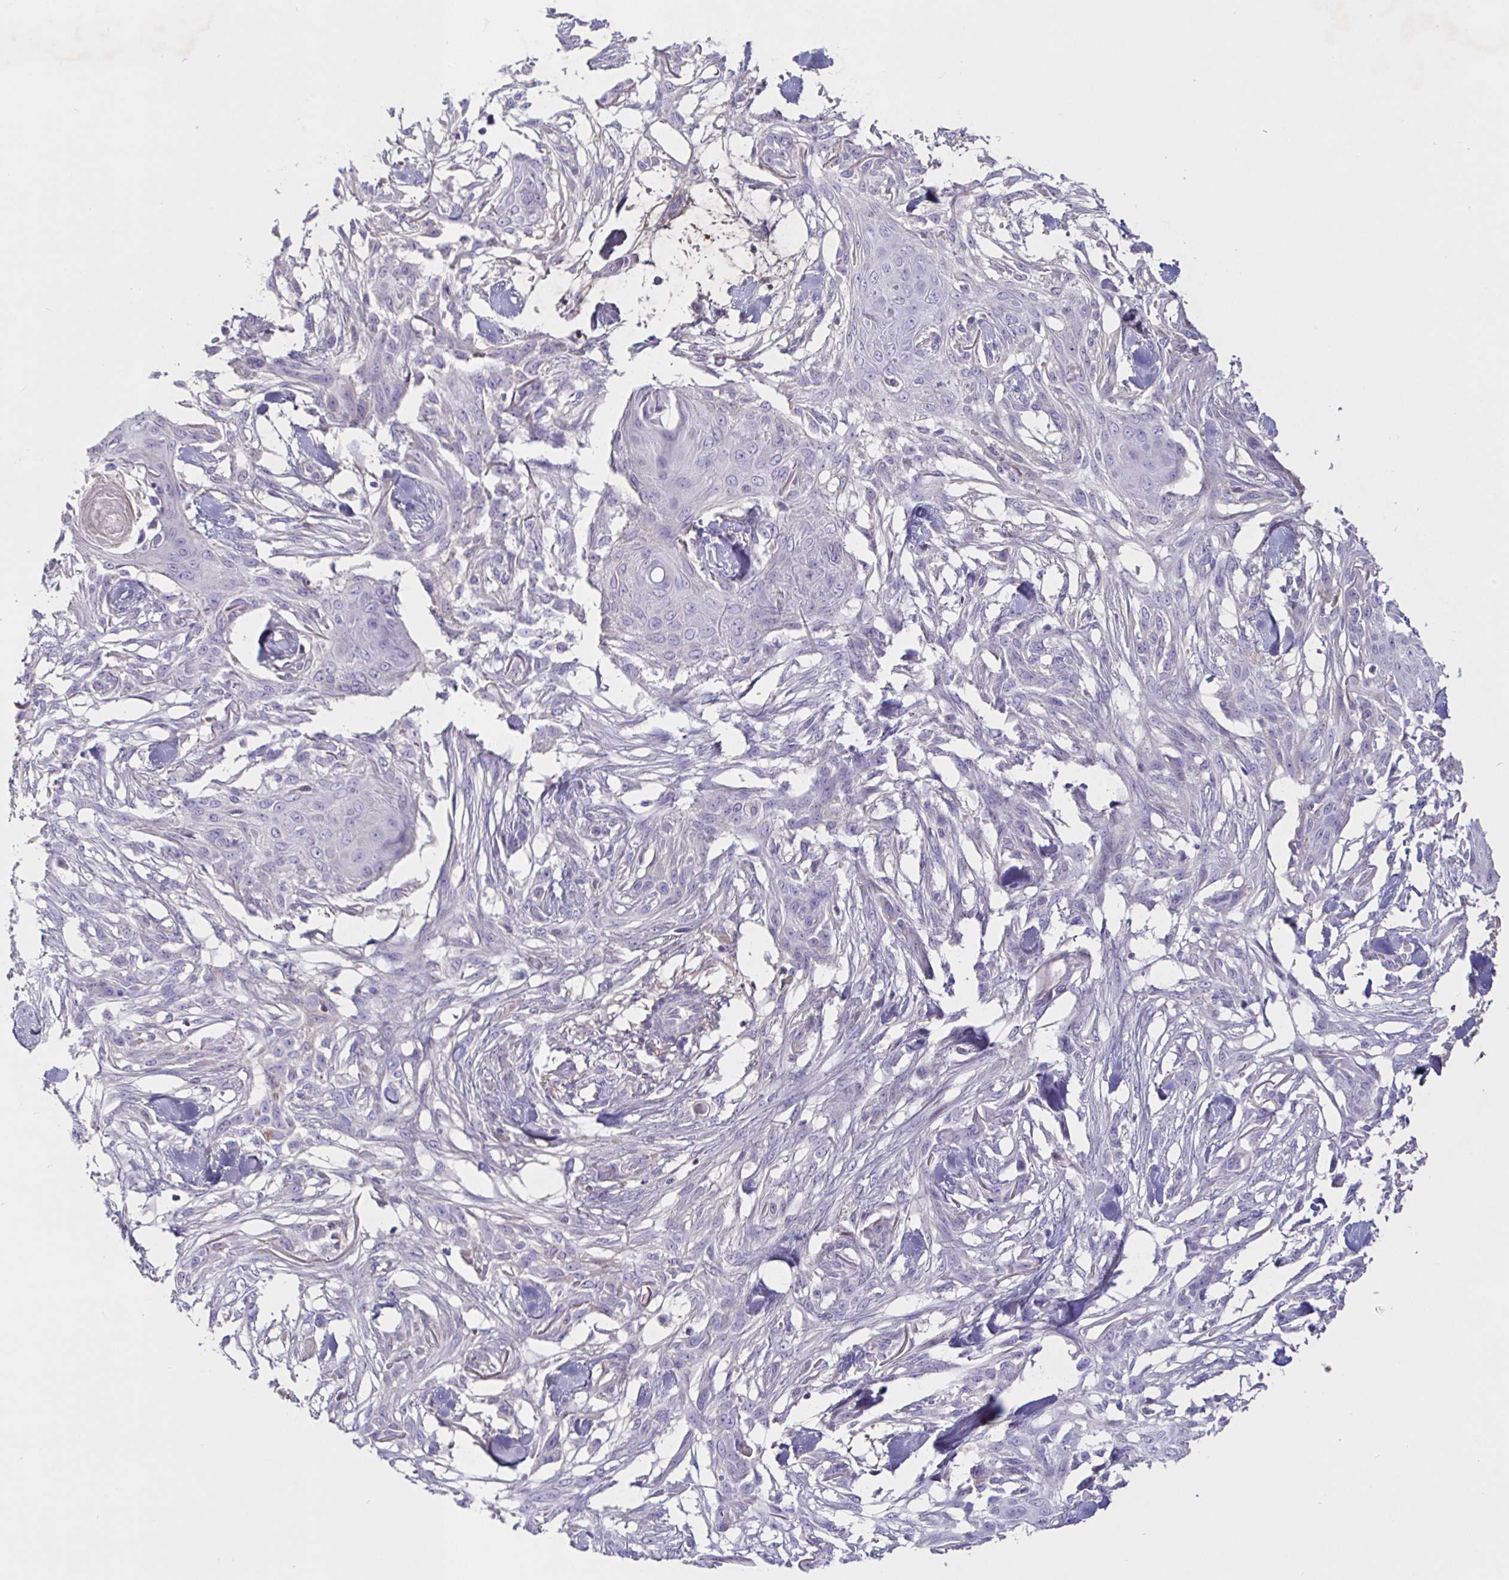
{"staining": {"intensity": "negative", "quantity": "none", "location": "none"}, "tissue": "skin cancer", "cell_type": "Tumor cells", "image_type": "cancer", "snomed": [{"axis": "morphology", "description": "Squamous cell carcinoma, NOS"}, {"axis": "topography", "description": "Skin"}], "caption": "A photomicrograph of squamous cell carcinoma (skin) stained for a protein reveals no brown staining in tumor cells.", "gene": "SAA4", "patient": {"sex": "female", "age": 59}}